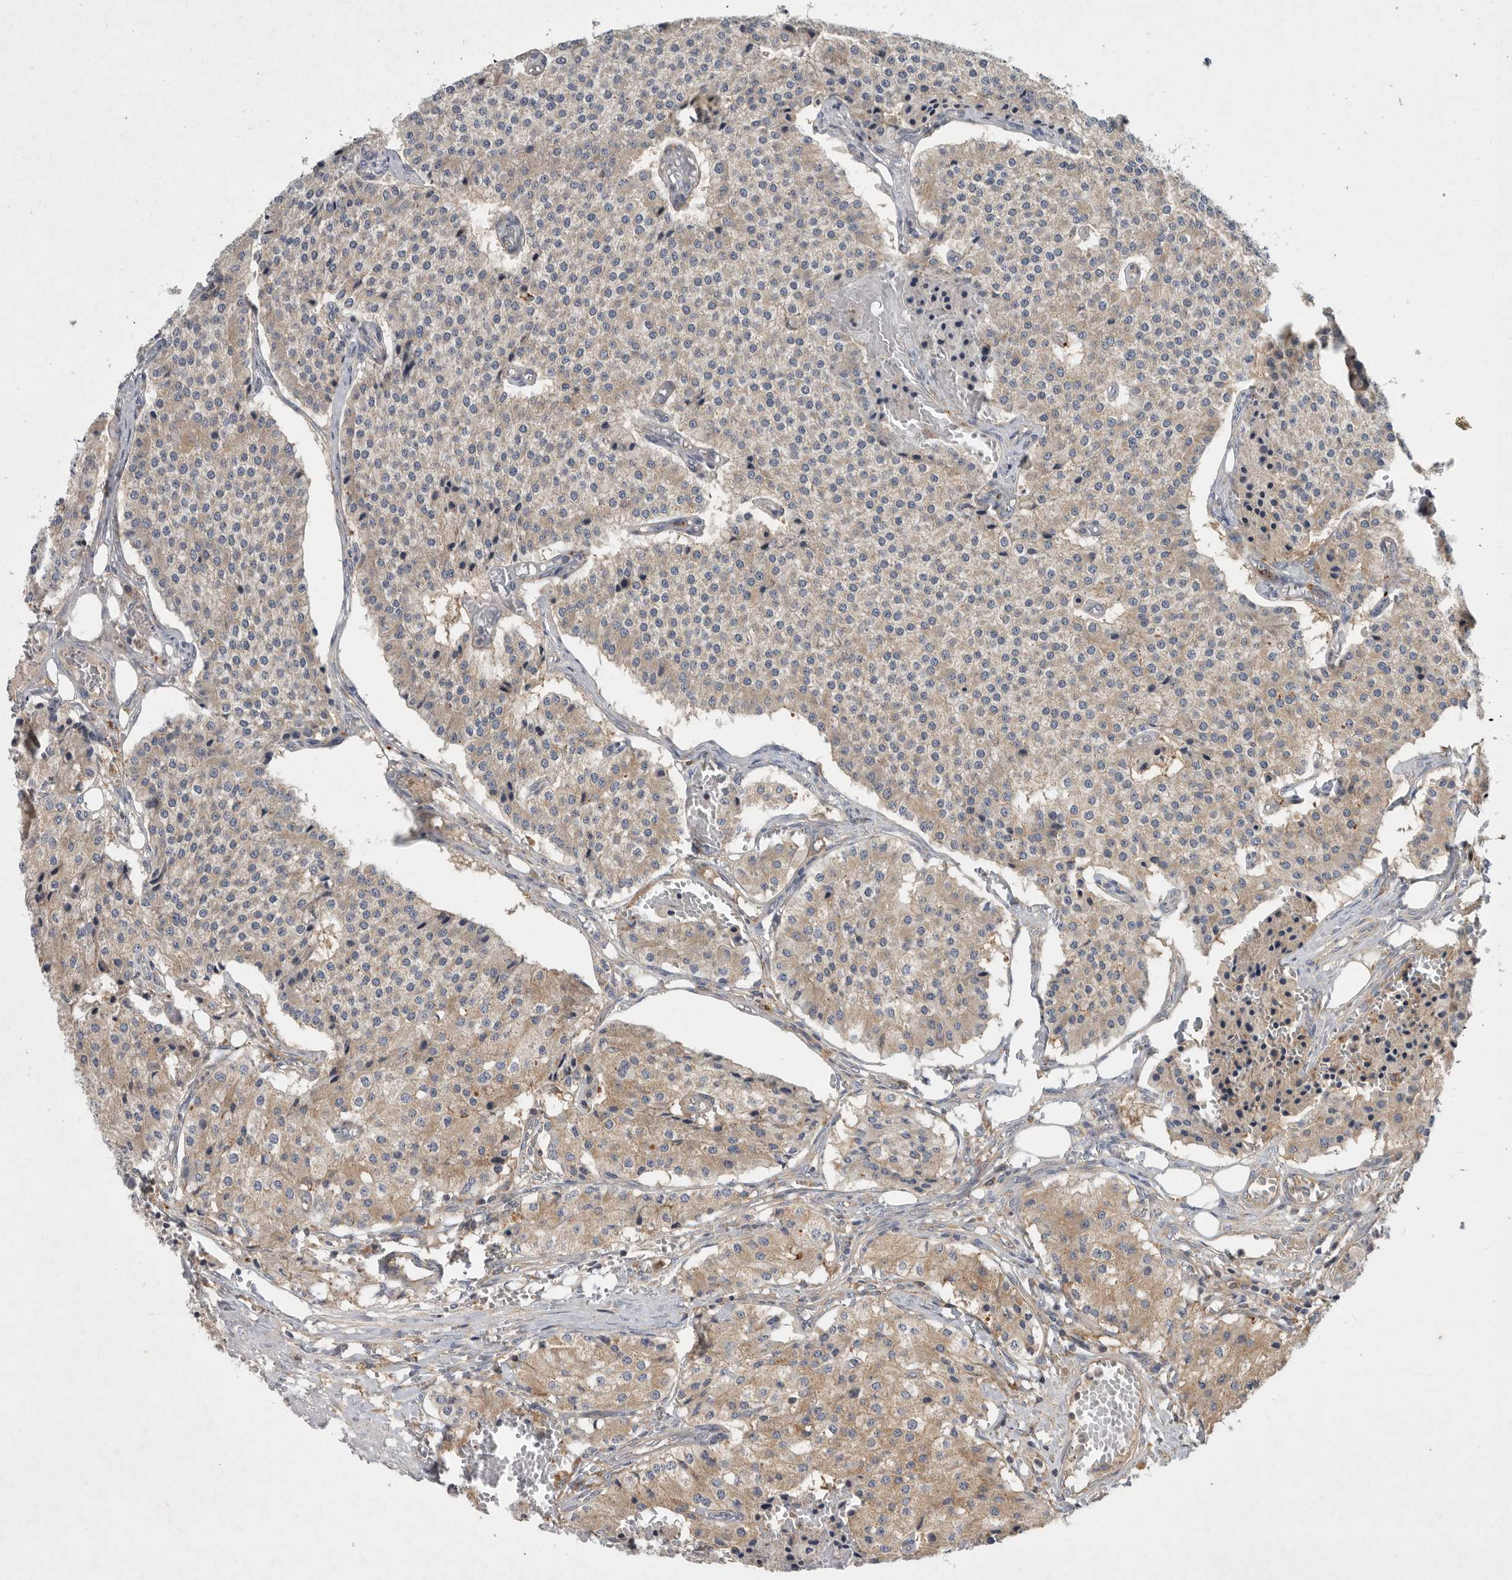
{"staining": {"intensity": "weak", "quantity": "<25%", "location": "cytoplasmic/membranous"}, "tissue": "carcinoid", "cell_type": "Tumor cells", "image_type": "cancer", "snomed": [{"axis": "morphology", "description": "Carcinoid, malignant, NOS"}, {"axis": "topography", "description": "Colon"}], "caption": "High power microscopy micrograph of an immunohistochemistry photomicrograph of carcinoid (malignant), revealing no significant expression in tumor cells.", "gene": "C1orf109", "patient": {"sex": "female", "age": 52}}